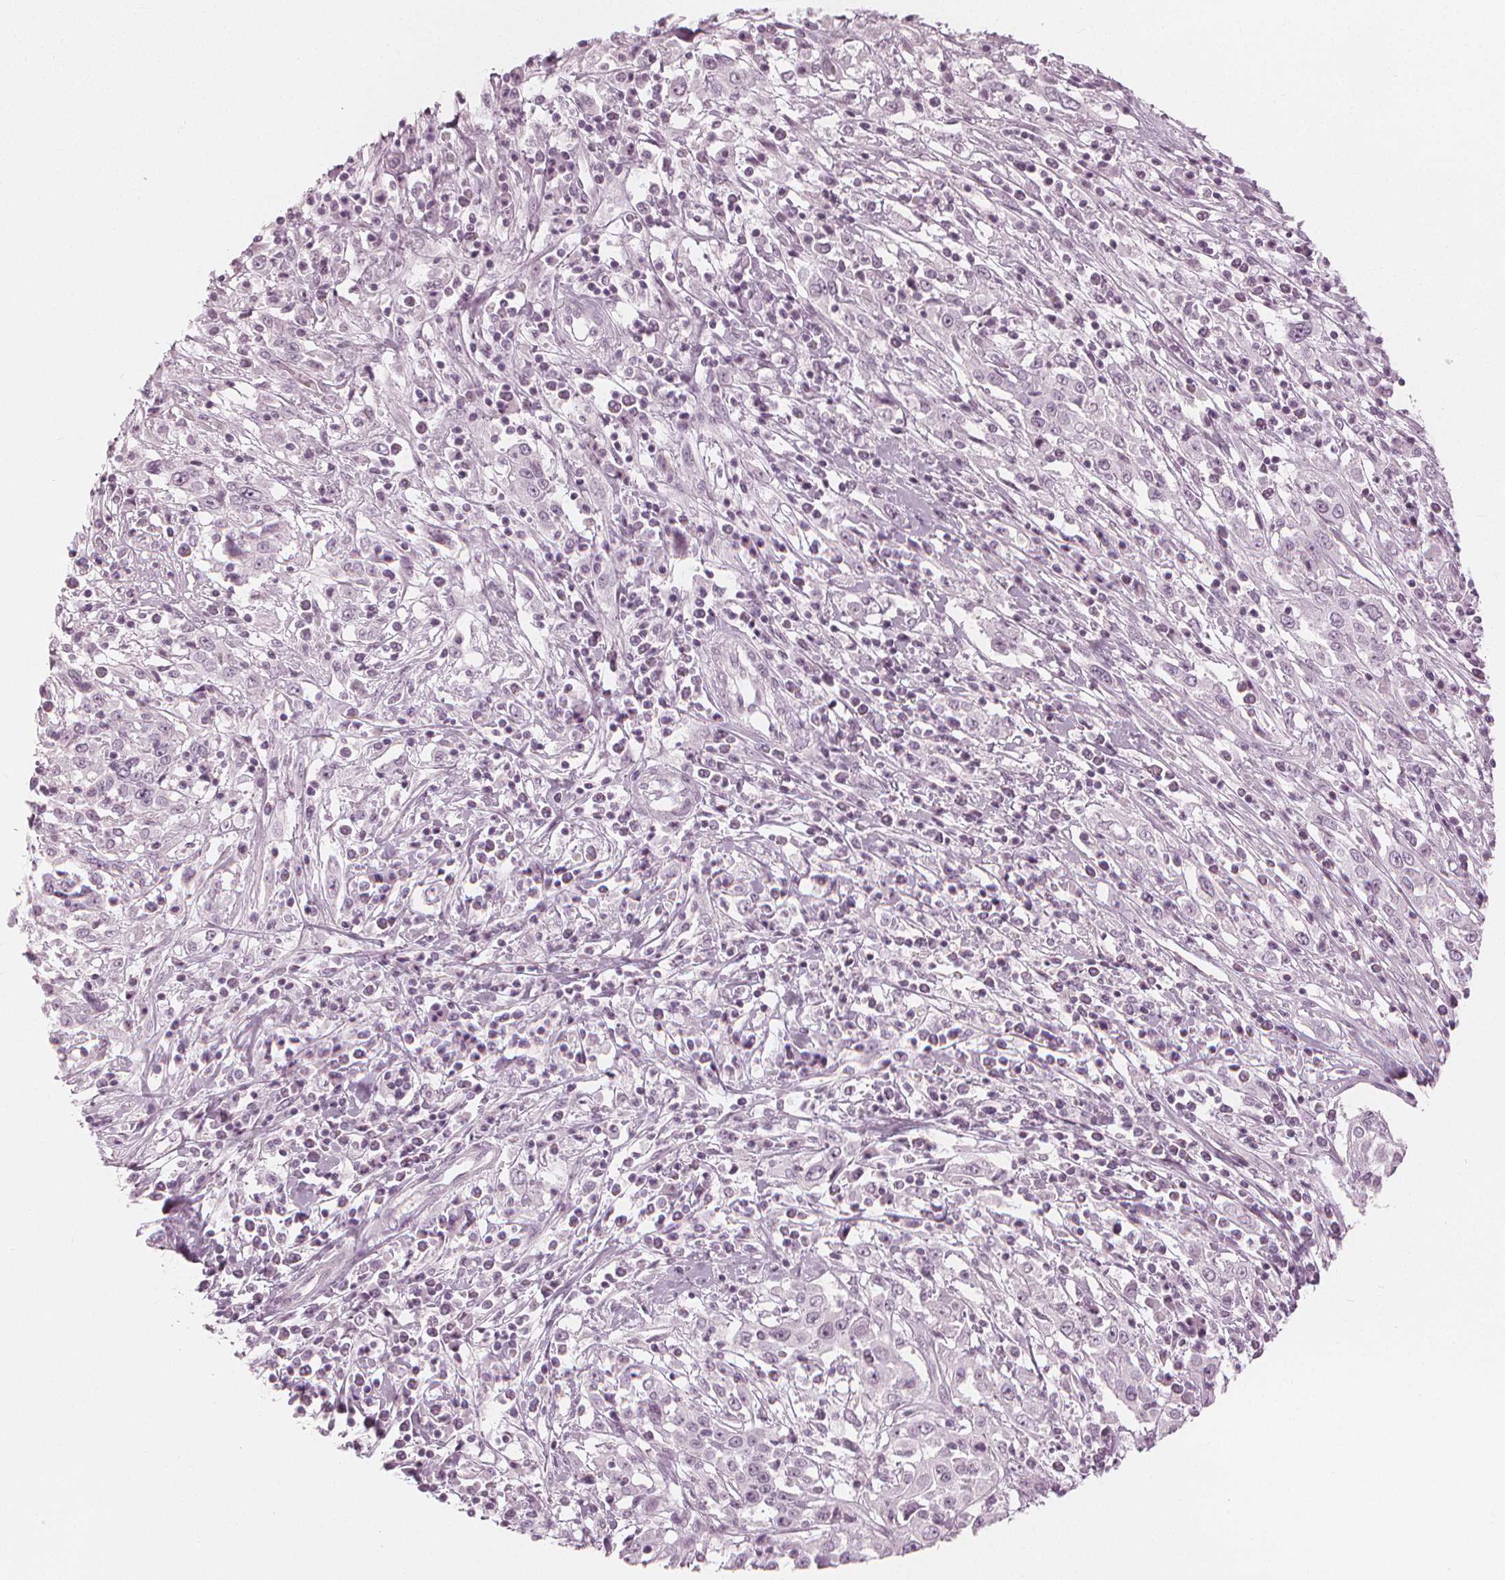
{"staining": {"intensity": "negative", "quantity": "none", "location": "none"}, "tissue": "cervical cancer", "cell_type": "Tumor cells", "image_type": "cancer", "snomed": [{"axis": "morphology", "description": "Adenocarcinoma, NOS"}, {"axis": "topography", "description": "Cervix"}], "caption": "Immunohistochemistry (IHC) of human cervical cancer (adenocarcinoma) exhibits no staining in tumor cells. (IHC, brightfield microscopy, high magnification).", "gene": "PAEP", "patient": {"sex": "female", "age": 40}}